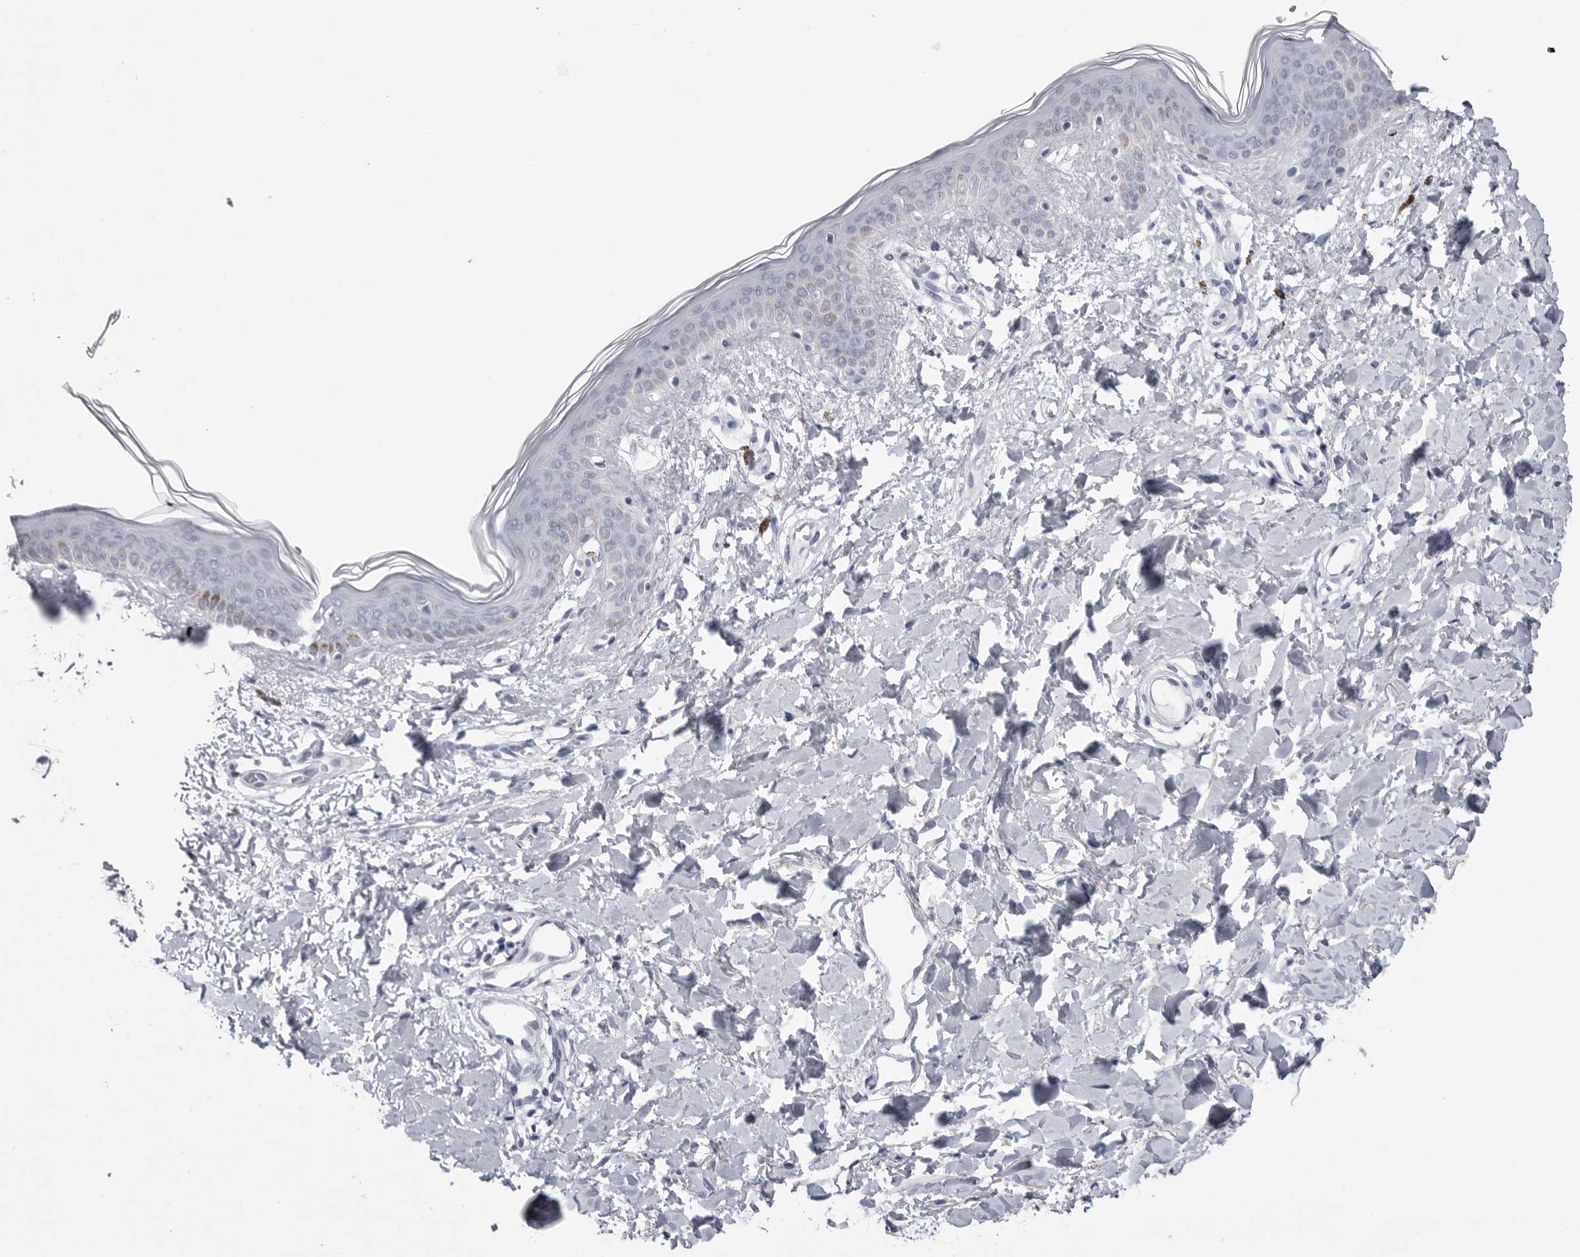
{"staining": {"intensity": "negative", "quantity": "none", "location": "none"}, "tissue": "skin", "cell_type": "Fibroblasts", "image_type": "normal", "snomed": [{"axis": "morphology", "description": "Normal tissue, NOS"}, {"axis": "topography", "description": "Skin"}], "caption": "A photomicrograph of human skin is negative for staining in fibroblasts. The staining was performed using DAB to visualize the protein expression in brown, while the nuclei were stained in blue with hematoxylin (Magnification: 20x).", "gene": "PGA3", "patient": {"sex": "female", "age": 46}}